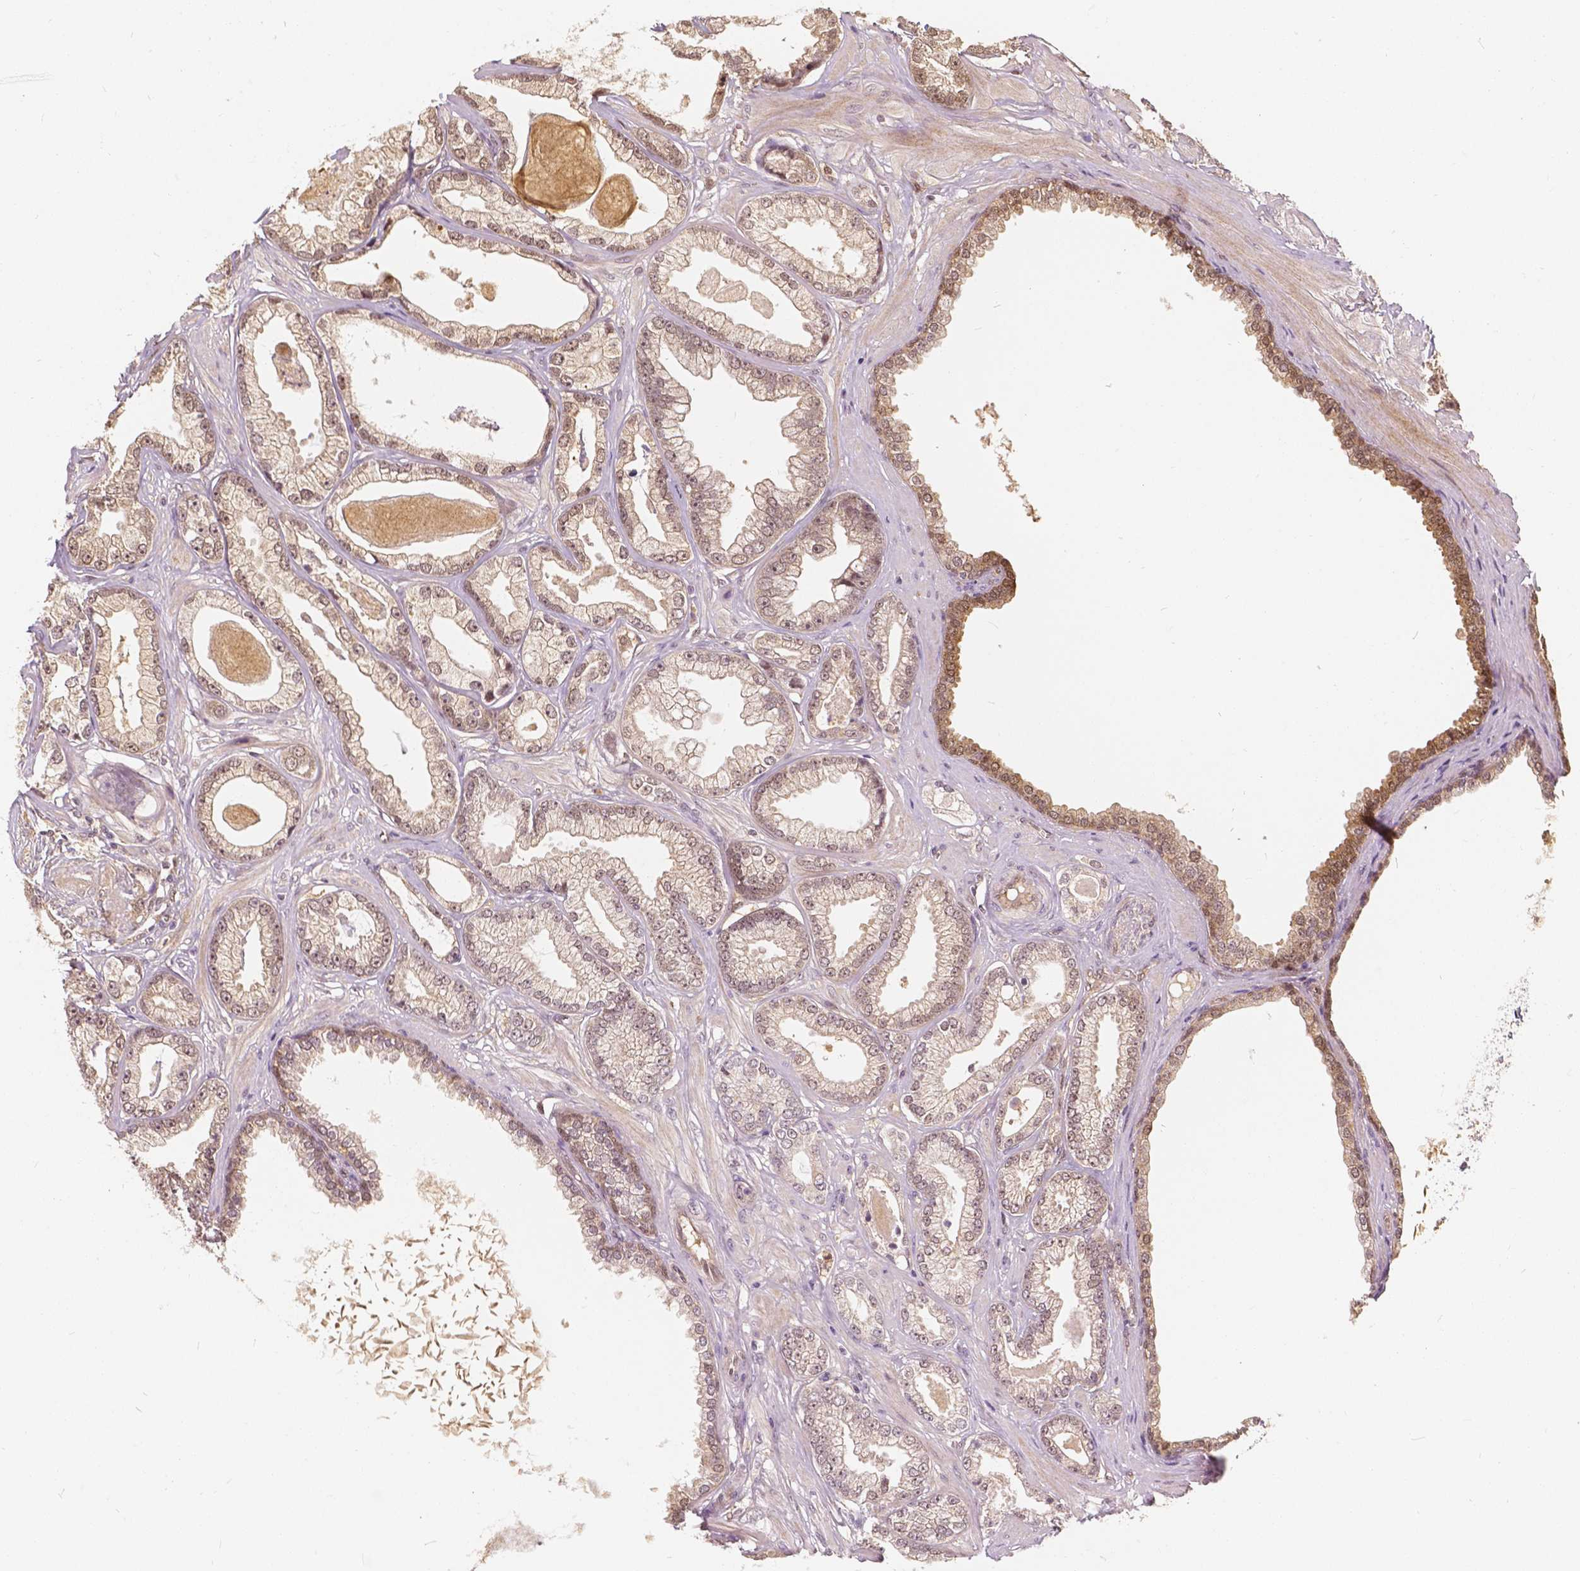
{"staining": {"intensity": "weak", "quantity": "25%-75%", "location": "cytoplasmic/membranous,nuclear"}, "tissue": "prostate cancer", "cell_type": "Tumor cells", "image_type": "cancer", "snomed": [{"axis": "morphology", "description": "Adenocarcinoma, Low grade"}, {"axis": "topography", "description": "Prostate"}], "caption": "Immunohistochemistry (IHC) image of neoplastic tissue: human adenocarcinoma (low-grade) (prostate) stained using IHC demonstrates low levels of weak protein expression localized specifically in the cytoplasmic/membranous and nuclear of tumor cells, appearing as a cytoplasmic/membranous and nuclear brown color.", "gene": "NAPRT", "patient": {"sex": "male", "age": 64}}